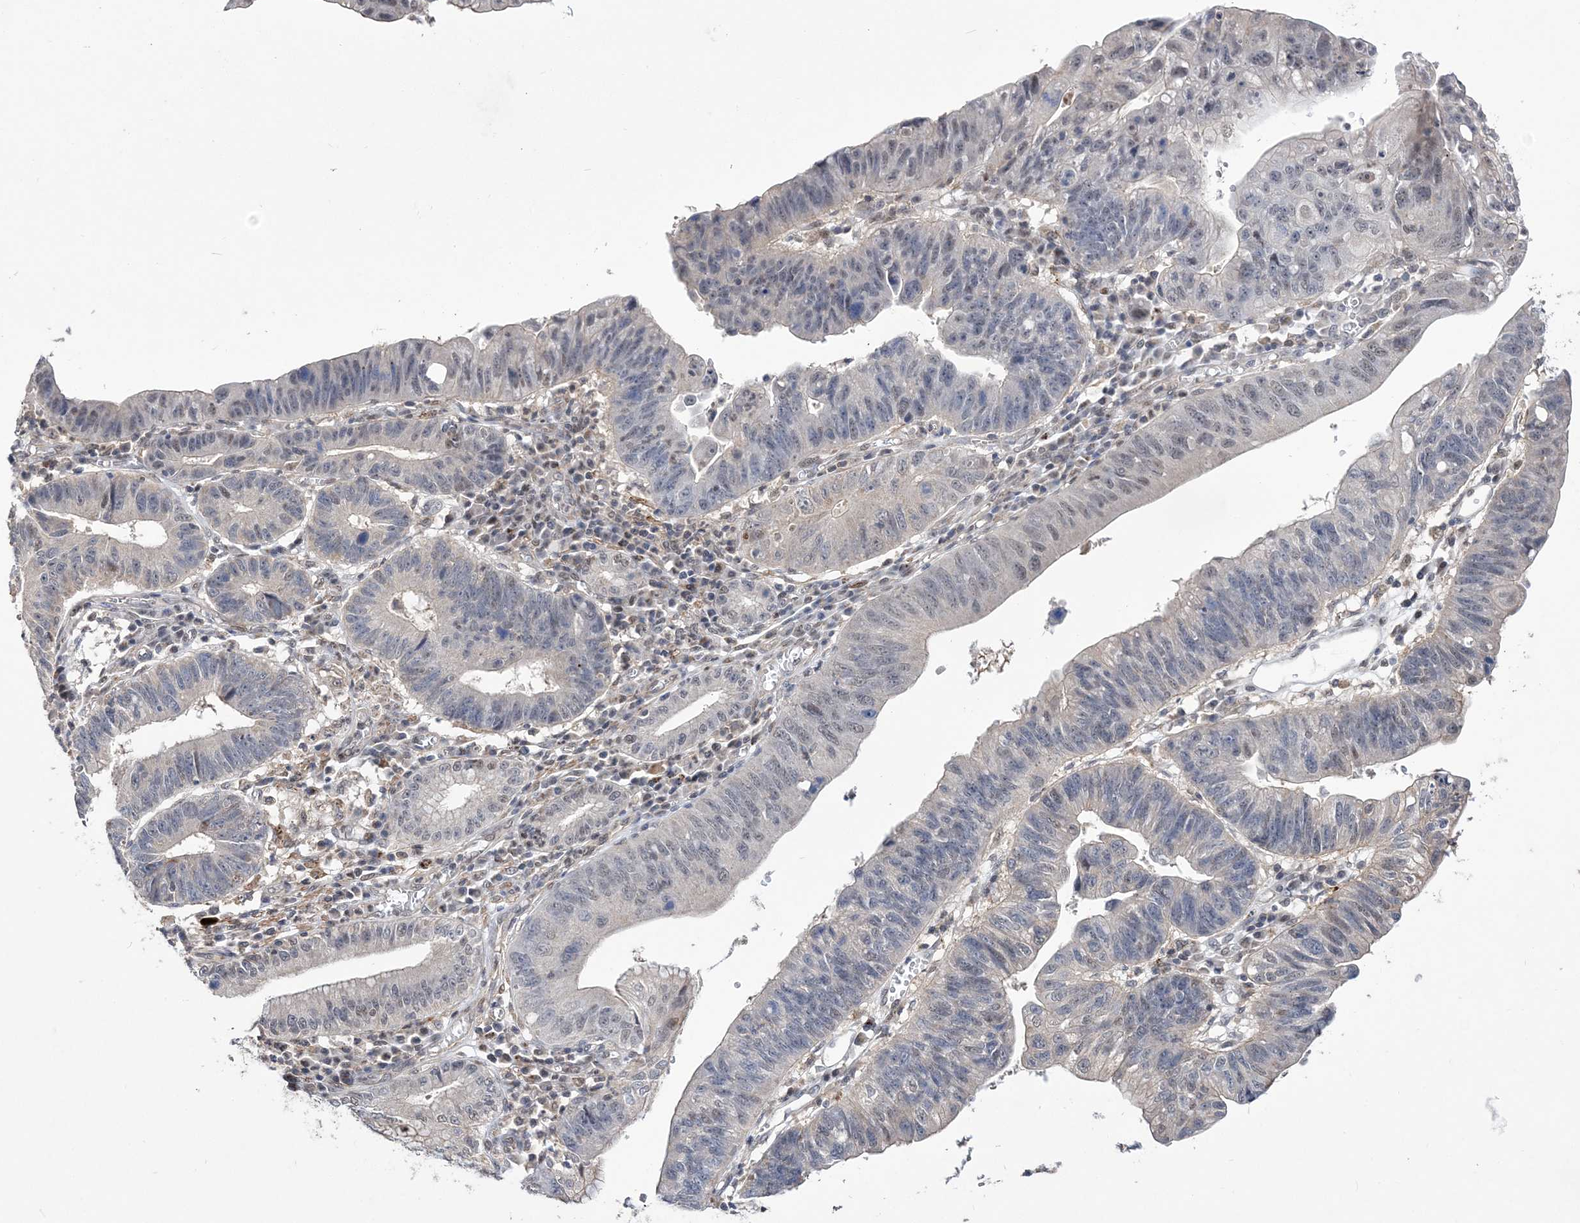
{"staining": {"intensity": "moderate", "quantity": "<25%", "location": "cytoplasmic/membranous"}, "tissue": "stomach cancer", "cell_type": "Tumor cells", "image_type": "cancer", "snomed": [{"axis": "morphology", "description": "Adenocarcinoma, NOS"}, {"axis": "topography", "description": "Stomach"}], "caption": "A histopathology image of stomach cancer stained for a protein displays moderate cytoplasmic/membranous brown staining in tumor cells.", "gene": "BOD1L1", "patient": {"sex": "male", "age": 59}}